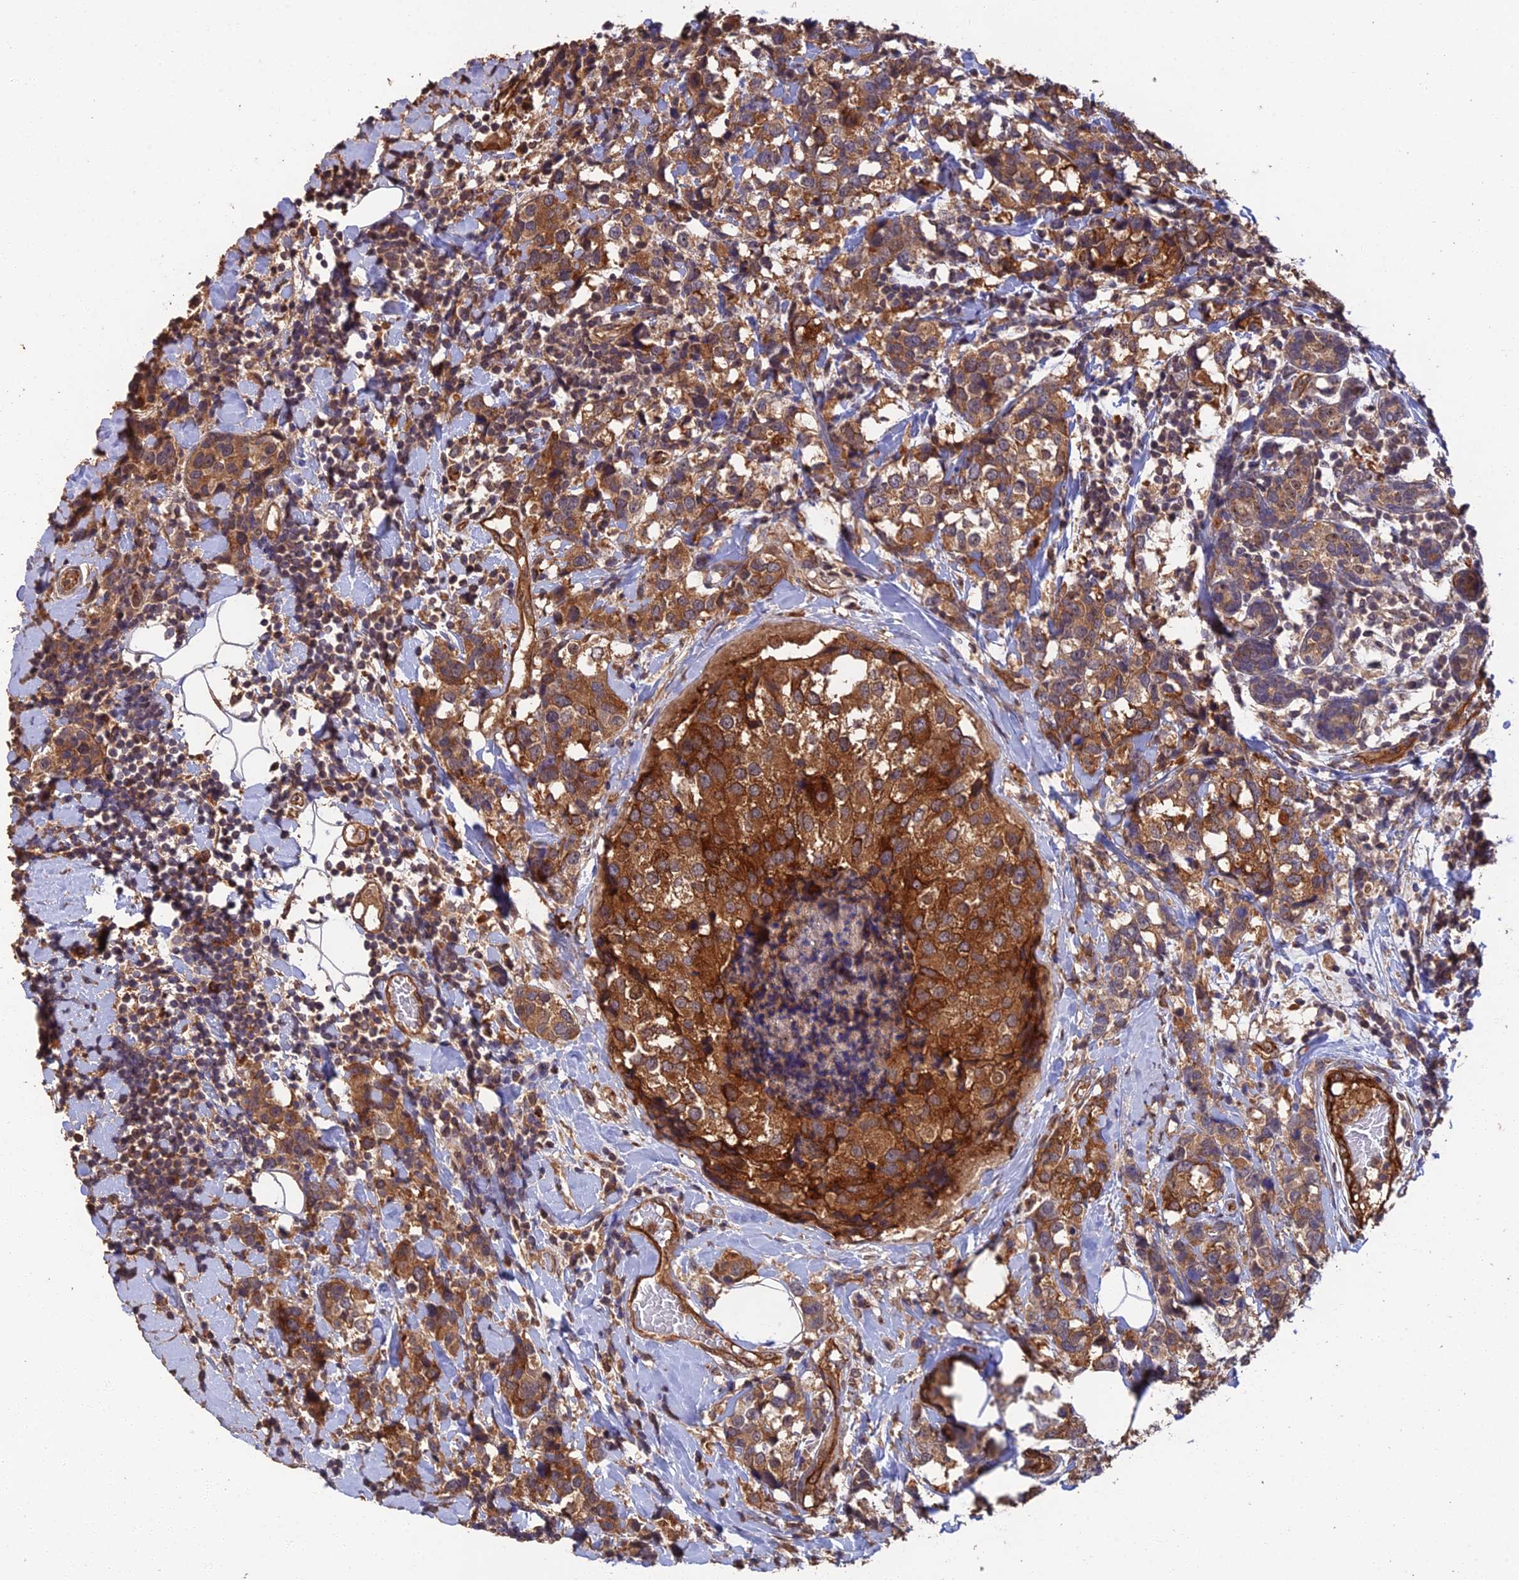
{"staining": {"intensity": "moderate", "quantity": ">75%", "location": "cytoplasmic/membranous"}, "tissue": "breast cancer", "cell_type": "Tumor cells", "image_type": "cancer", "snomed": [{"axis": "morphology", "description": "Lobular carcinoma"}, {"axis": "topography", "description": "Breast"}], "caption": "The image reveals a brown stain indicating the presence of a protein in the cytoplasmic/membranous of tumor cells in breast cancer.", "gene": "RALGAPA2", "patient": {"sex": "female", "age": 59}}